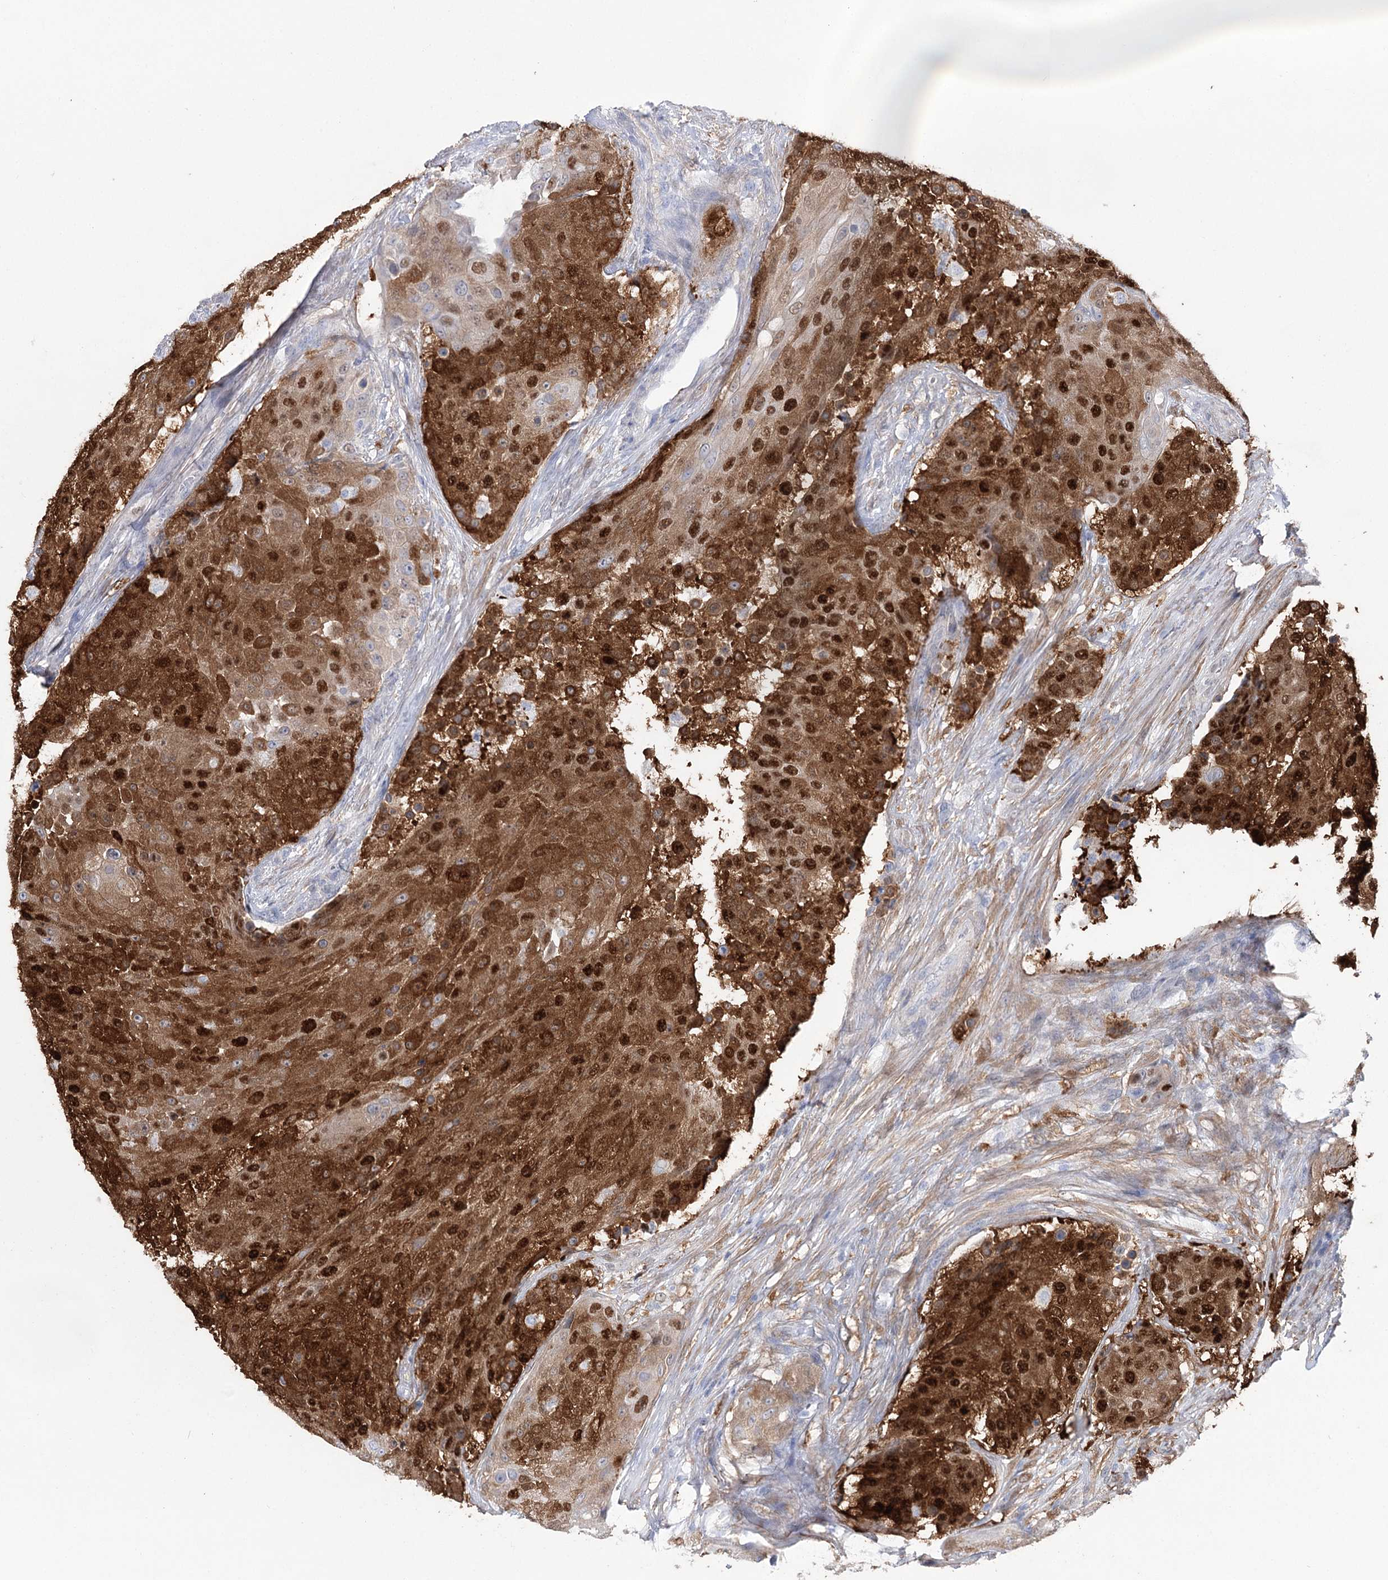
{"staining": {"intensity": "strong", "quantity": ">75%", "location": "cytoplasmic/membranous,nuclear"}, "tissue": "urothelial cancer", "cell_type": "Tumor cells", "image_type": "cancer", "snomed": [{"axis": "morphology", "description": "Urothelial carcinoma, High grade"}, {"axis": "topography", "description": "Urinary bladder"}], "caption": "Tumor cells display high levels of strong cytoplasmic/membranous and nuclear positivity in approximately >75% of cells in urothelial cancer.", "gene": "UGDH", "patient": {"sex": "female", "age": 63}}